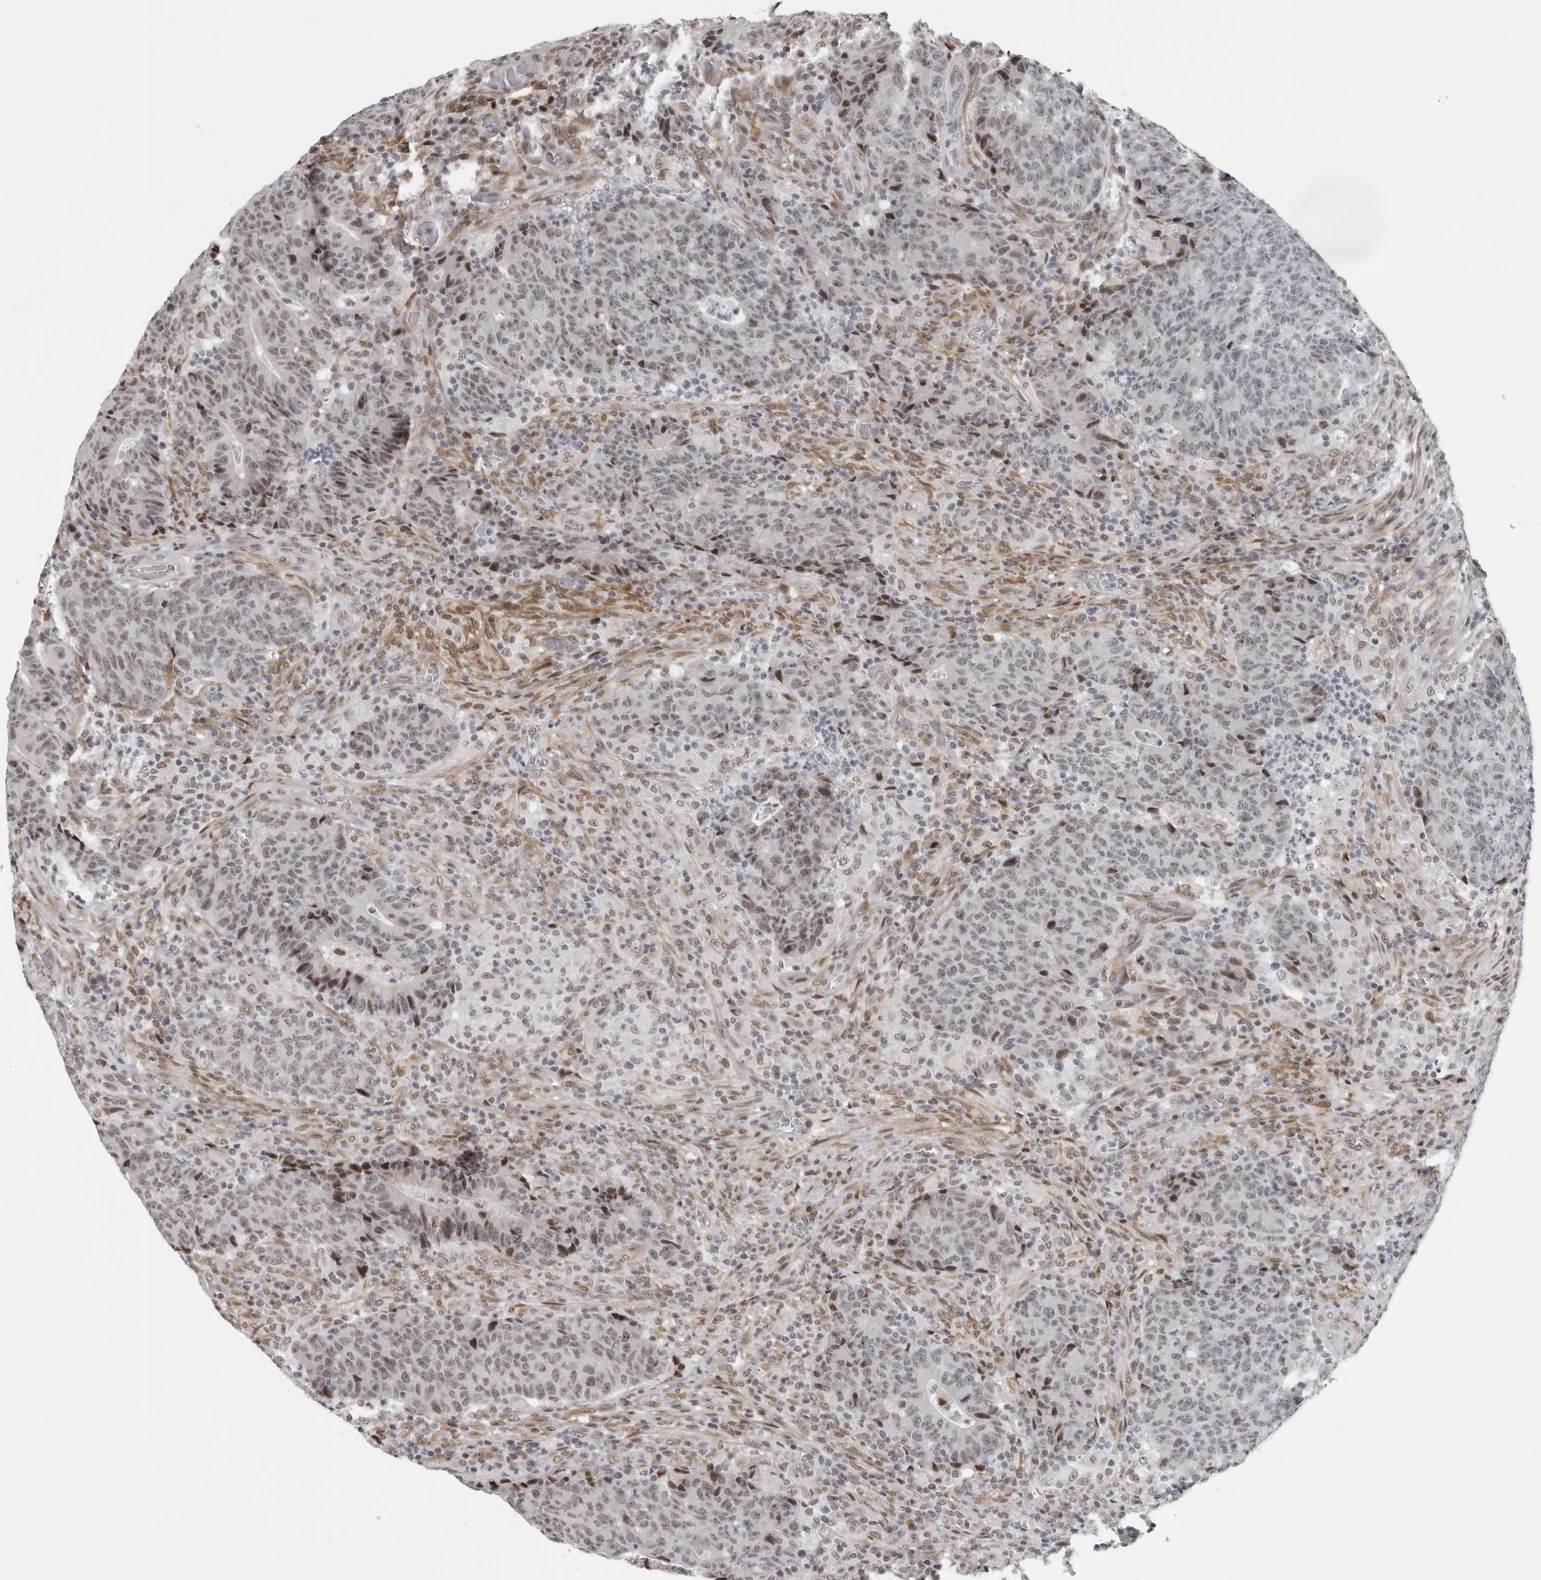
{"staining": {"intensity": "moderate", "quantity": ">75%", "location": "nuclear"}, "tissue": "colorectal cancer", "cell_type": "Tumor cells", "image_type": "cancer", "snomed": [{"axis": "morphology", "description": "Adenocarcinoma, NOS"}, {"axis": "topography", "description": "Colon"}], "caption": "This is an image of IHC staining of colorectal adenocarcinoma, which shows moderate expression in the nuclear of tumor cells.", "gene": "MAF", "patient": {"sex": "female", "age": 75}}